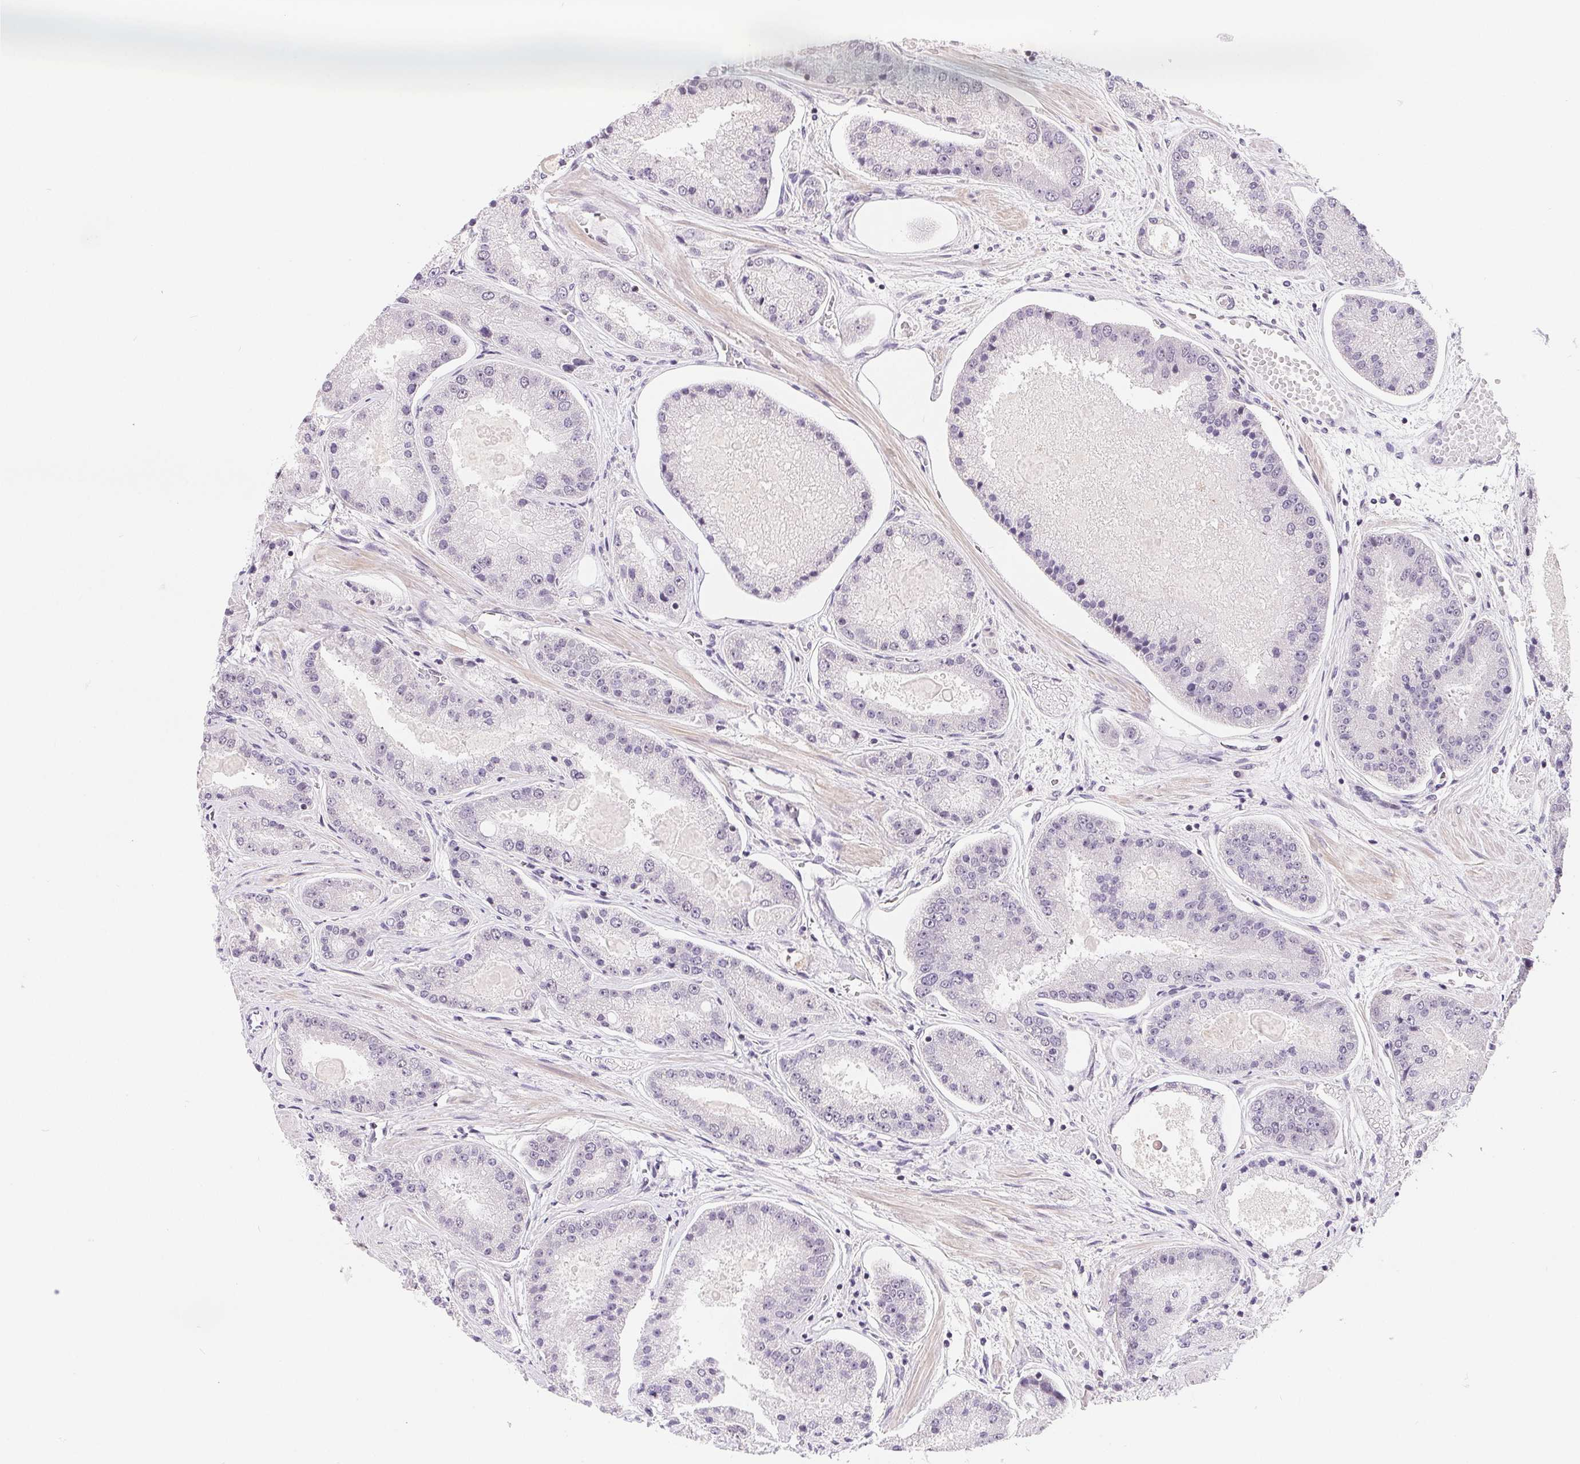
{"staining": {"intensity": "negative", "quantity": "none", "location": "none"}, "tissue": "prostate cancer", "cell_type": "Tumor cells", "image_type": "cancer", "snomed": [{"axis": "morphology", "description": "Adenocarcinoma, High grade"}, {"axis": "topography", "description": "Prostate"}], "caption": "Immunohistochemistry of prostate adenocarcinoma (high-grade) exhibits no positivity in tumor cells.", "gene": "LCA5L", "patient": {"sex": "male", "age": 67}}